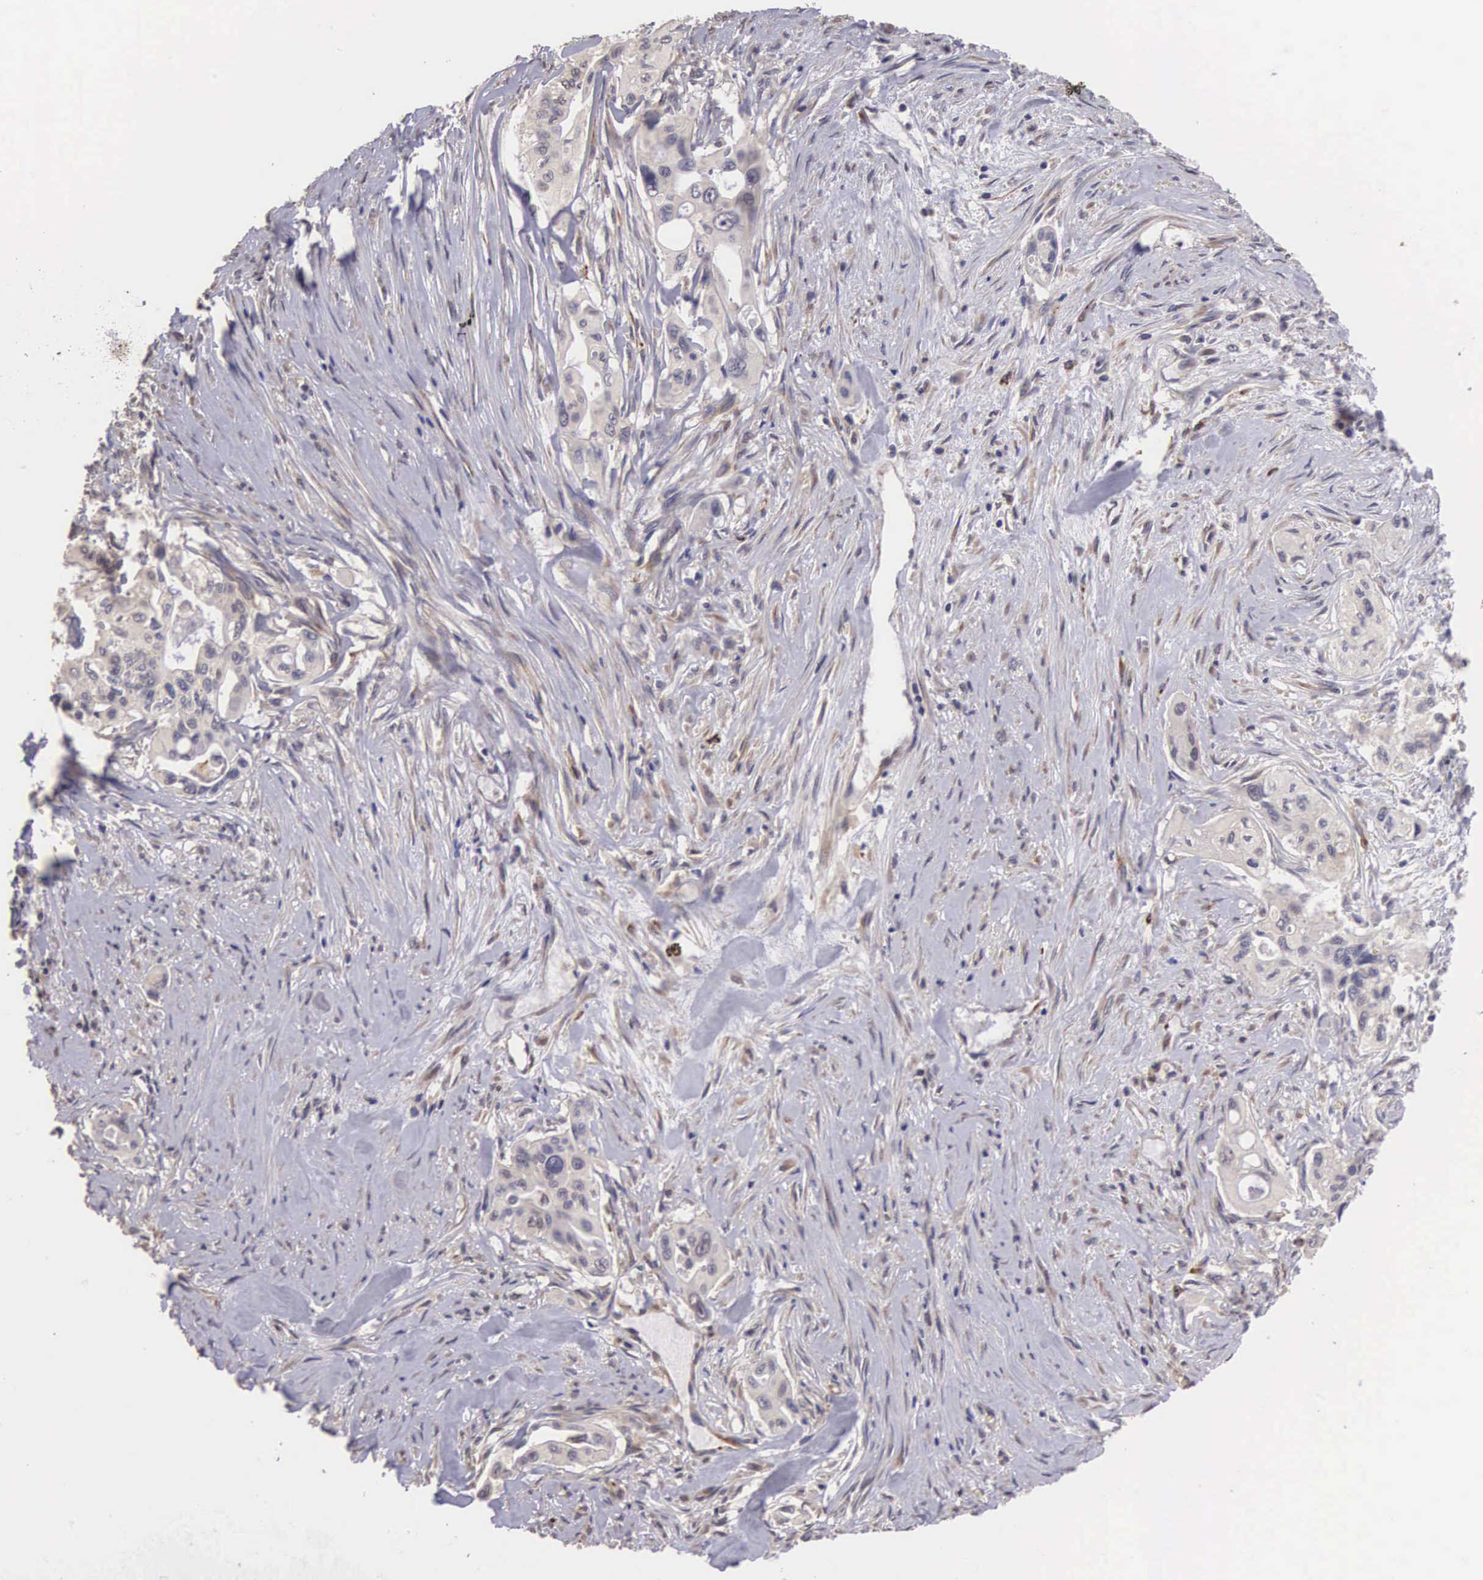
{"staining": {"intensity": "weak", "quantity": "25%-75%", "location": "cytoplasmic/membranous"}, "tissue": "pancreatic cancer", "cell_type": "Tumor cells", "image_type": "cancer", "snomed": [{"axis": "morphology", "description": "Adenocarcinoma, NOS"}, {"axis": "topography", "description": "Pancreas"}], "caption": "A photomicrograph of human pancreatic cancer (adenocarcinoma) stained for a protein displays weak cytoplasmic/membranous brown staining in tumor cells.", "gene": "CDC45", "patient": {"sex": "male", "age": 77}}